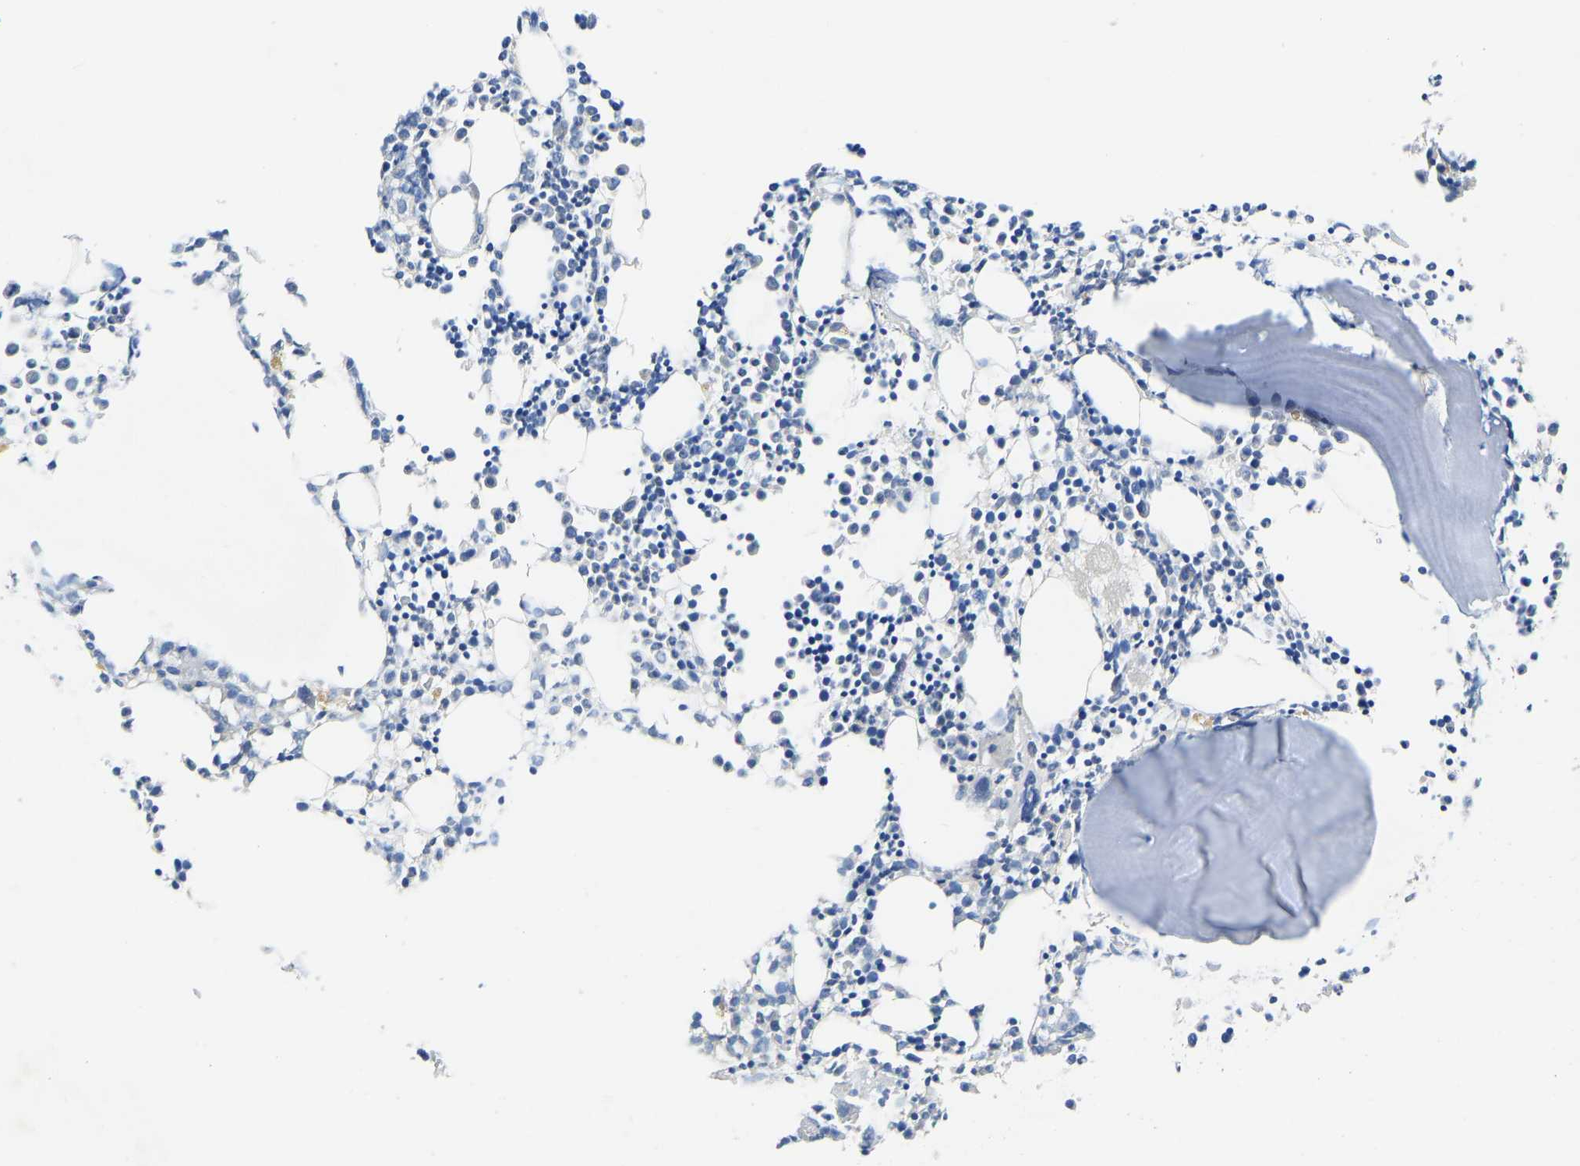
{"staining": {"intensity": "weak", "quantity": "<25%", "location": "cytoplasmic/membranous"}, "tissue": "bone marrow", "cell_type": "Hematopoietic cells", "image_type": "normal", "snomed": [{"axis": "morphology", "description": "Normal tissue, NOS"}, {"axis": "morphology", "description": "Inflammation, NOS"}, {"axis": "topography", "description": "Bone marrow"}], "caption": "Immunohistochemistry of unremarkable human bone marrow reveals no positivity in hematopoietic cells.", "gene": "PPP3CA", "patient": {"sex": "male", "age": 25}}